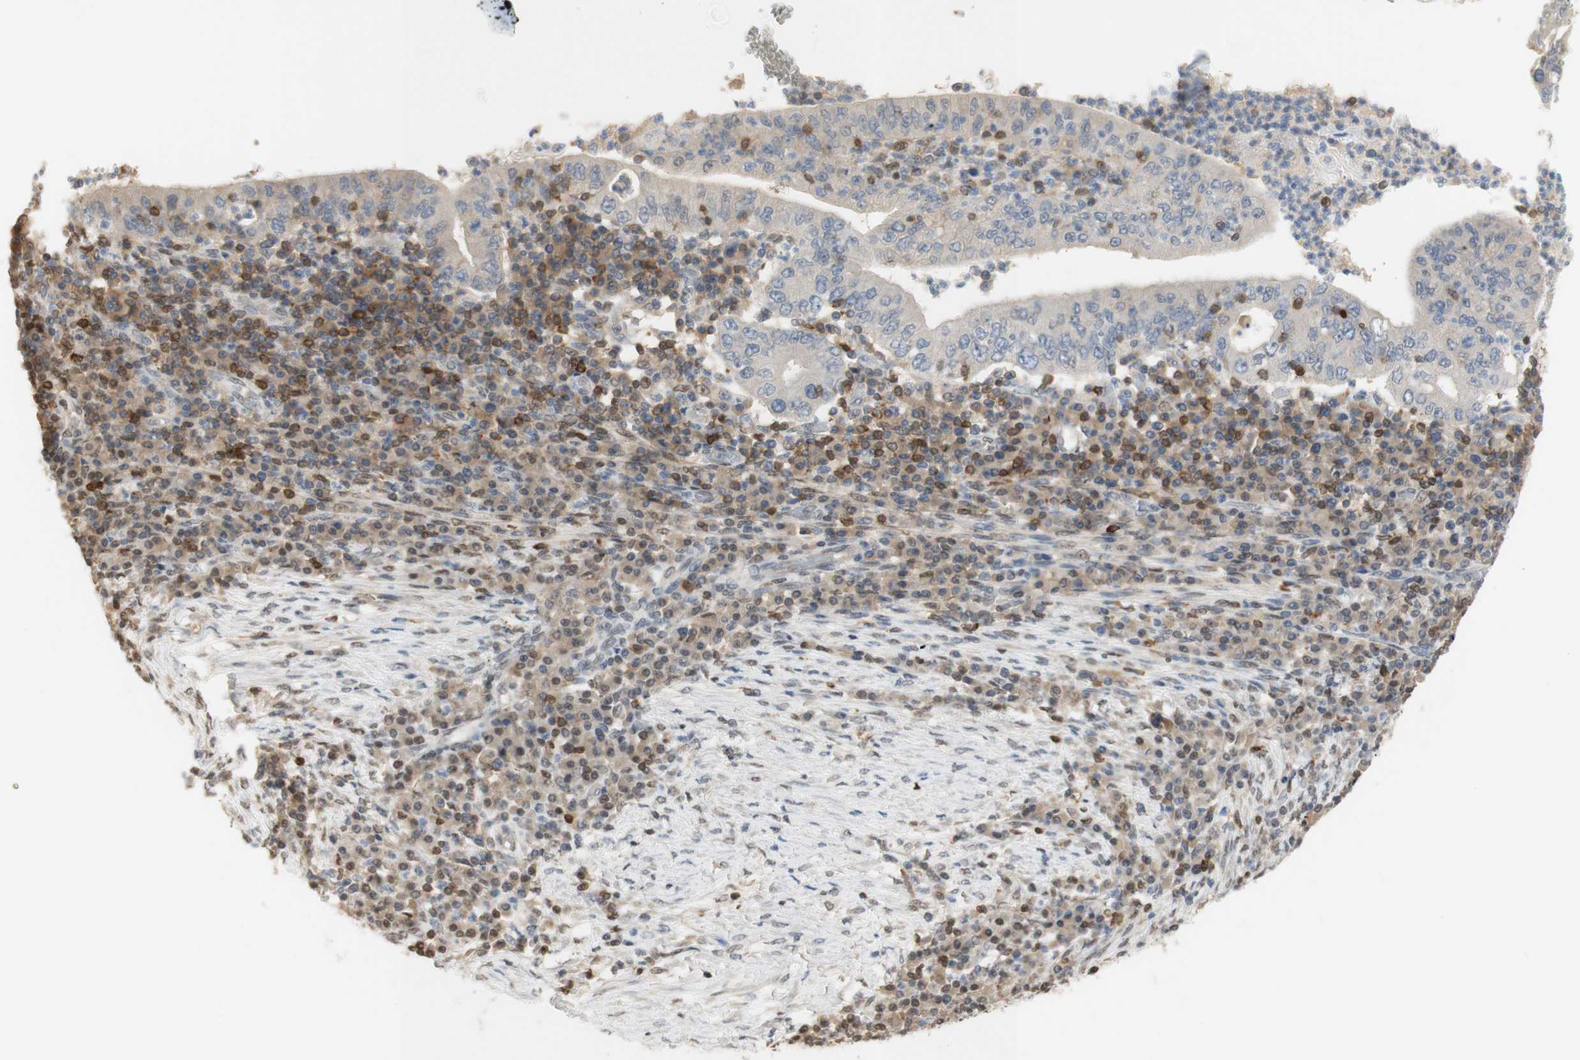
{"staining": {"intensity": "weak", "quantity": "<25%", "location": "cytoplasmic/membranous"}, "tissue": "stomach cancer", "cell_type": "Tumor cells", "image_type": "cancer", "snomed": [{"axis": "morphology", "description": "Normal tissue, NOS"}, {"axis": "morphology", "description": "Adenocarcinoma, NOS"}, {"axis": "topography", "description": "Esophagus"}, {"axis": "topography", "description": "Stomach, upper"}, {"axis": "topography", "description": "Peripheral nerve tissue"}], "caption": "Immunohistochemistry (IHC) micrograph of neoplastic tissue: adenocarcinoma (stomach) stained with DAB exhibits no significant protein staining in tumor cells.", "gene": "NAP1L4", "patient": {"sex": "male", "age": 62}}